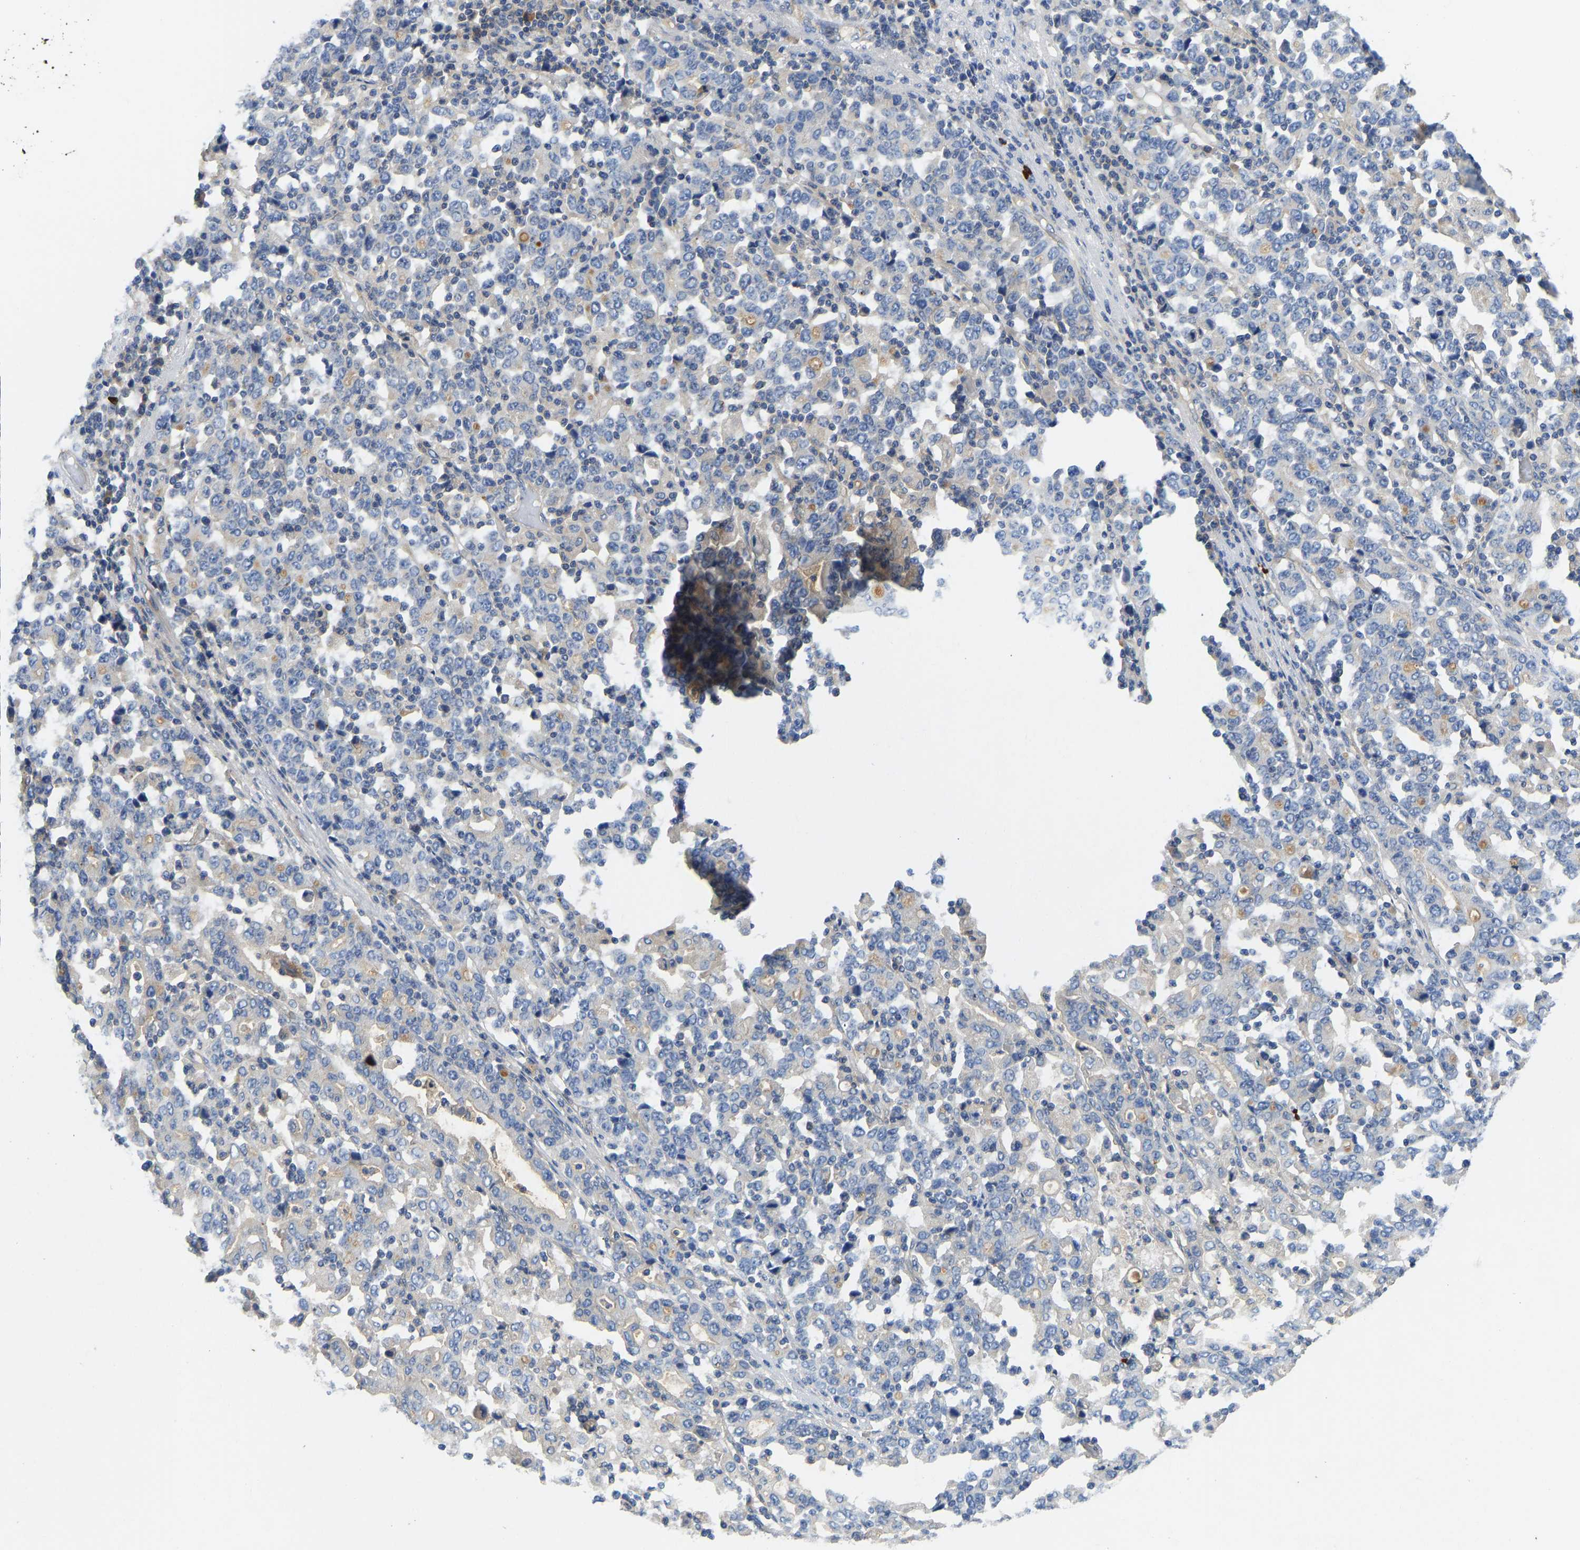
{"staining": {"intensity": "negative", "quantity": "none", "location": "none"}, "tissue": "stomach cancer", "cell_type": "Tumor cells", "image_type": "cancer", "snomed": [{"axis": "morphology", "description": "Adenocarcinoma, NOS"}, {"axis": "topography", "description": "Stomach, upper"}], "caption": "Tumor cells show no significant protein expression in stomach cancer. Brightfield microscopy of immunohistochemistry stained with DAB (brown) and hematoxylin (blue), captured at high magnification.", "gene": "PPP3CA", "patient": {"sex": "male", "age": 69}}